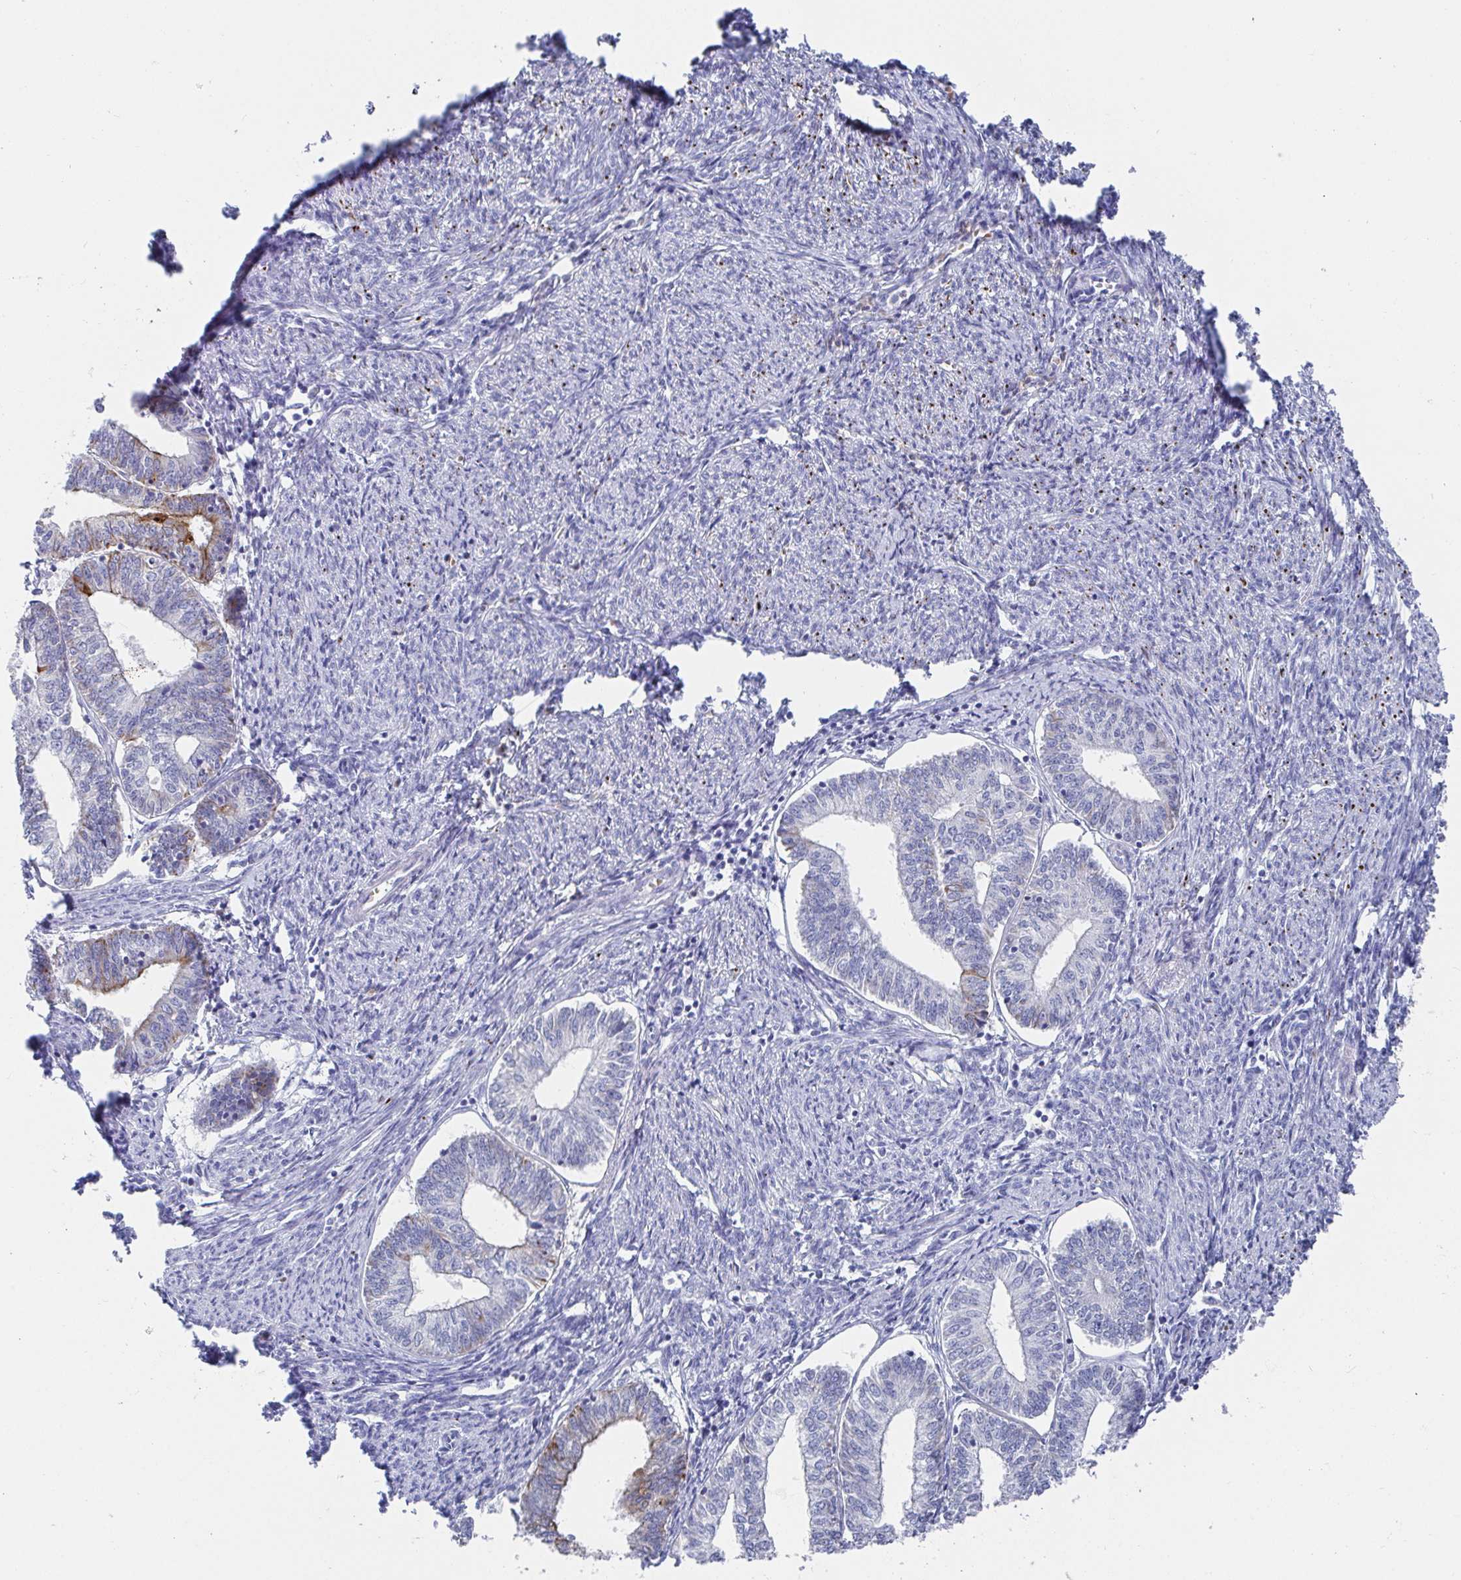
{"staining": {"intensity": "strong", "quantity": "<25%", "location": "cytoplasmic/membranous"}, "tissue": "endometrial cancer", "cell_type": "Tumor cells", "image_type": "cancer", "snomed": [{"axis": "morphology", "description": "Adenocarcinoma, NOS"}, {"axis": "topography", "description": "Endometrium"}], "caption": "Human endometrial adenocarcinoma stained for a protein (brown) demonstrates strong cytoplasmic/membranous positive expression in approximately <25% of tumor cells.", "gene": "CLDN8", "patient": {"sex": "female", "age": 61}}